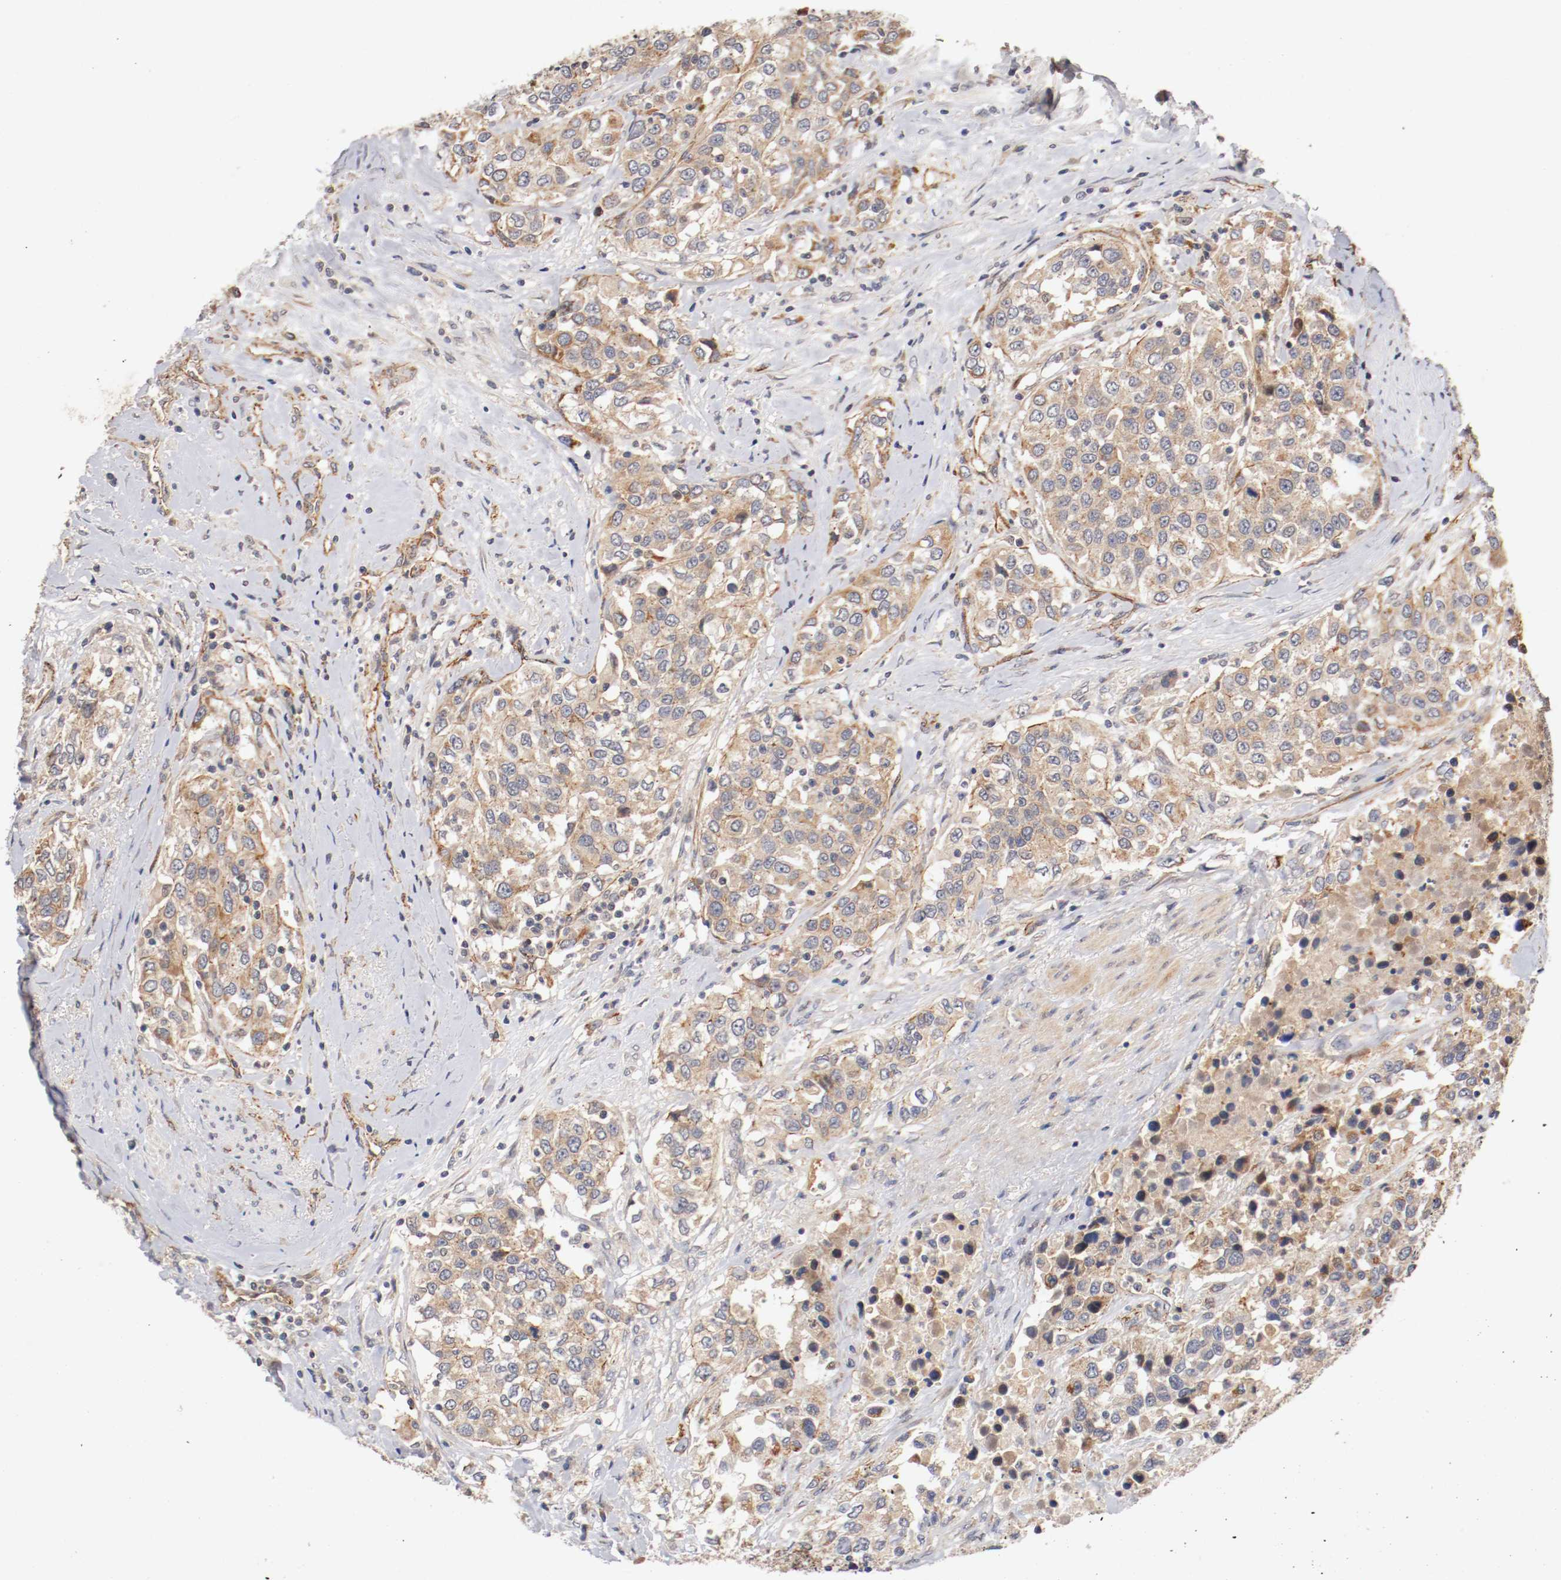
{"staining": {"intensity": "weak", "quantity": ">75%", "location": "cytoplasmic/membranous"}, "tissue": "urothelial cancer", "cell_type": "Tumor cells", "image_type": "cancer", "snomed": [{"axis": "morphology", "description": "Urothelial carcinoma, High grade"}, {"axis": "topography", "description": "Urinary bladder"}], "caption": "Tumor cells reveal low levels of weak cytoplasmic/membranous expression in approximately >75% of cells in urothelial cancer.", "gene": "TYK2", "patient": {"sex": "female", "age": 80}}